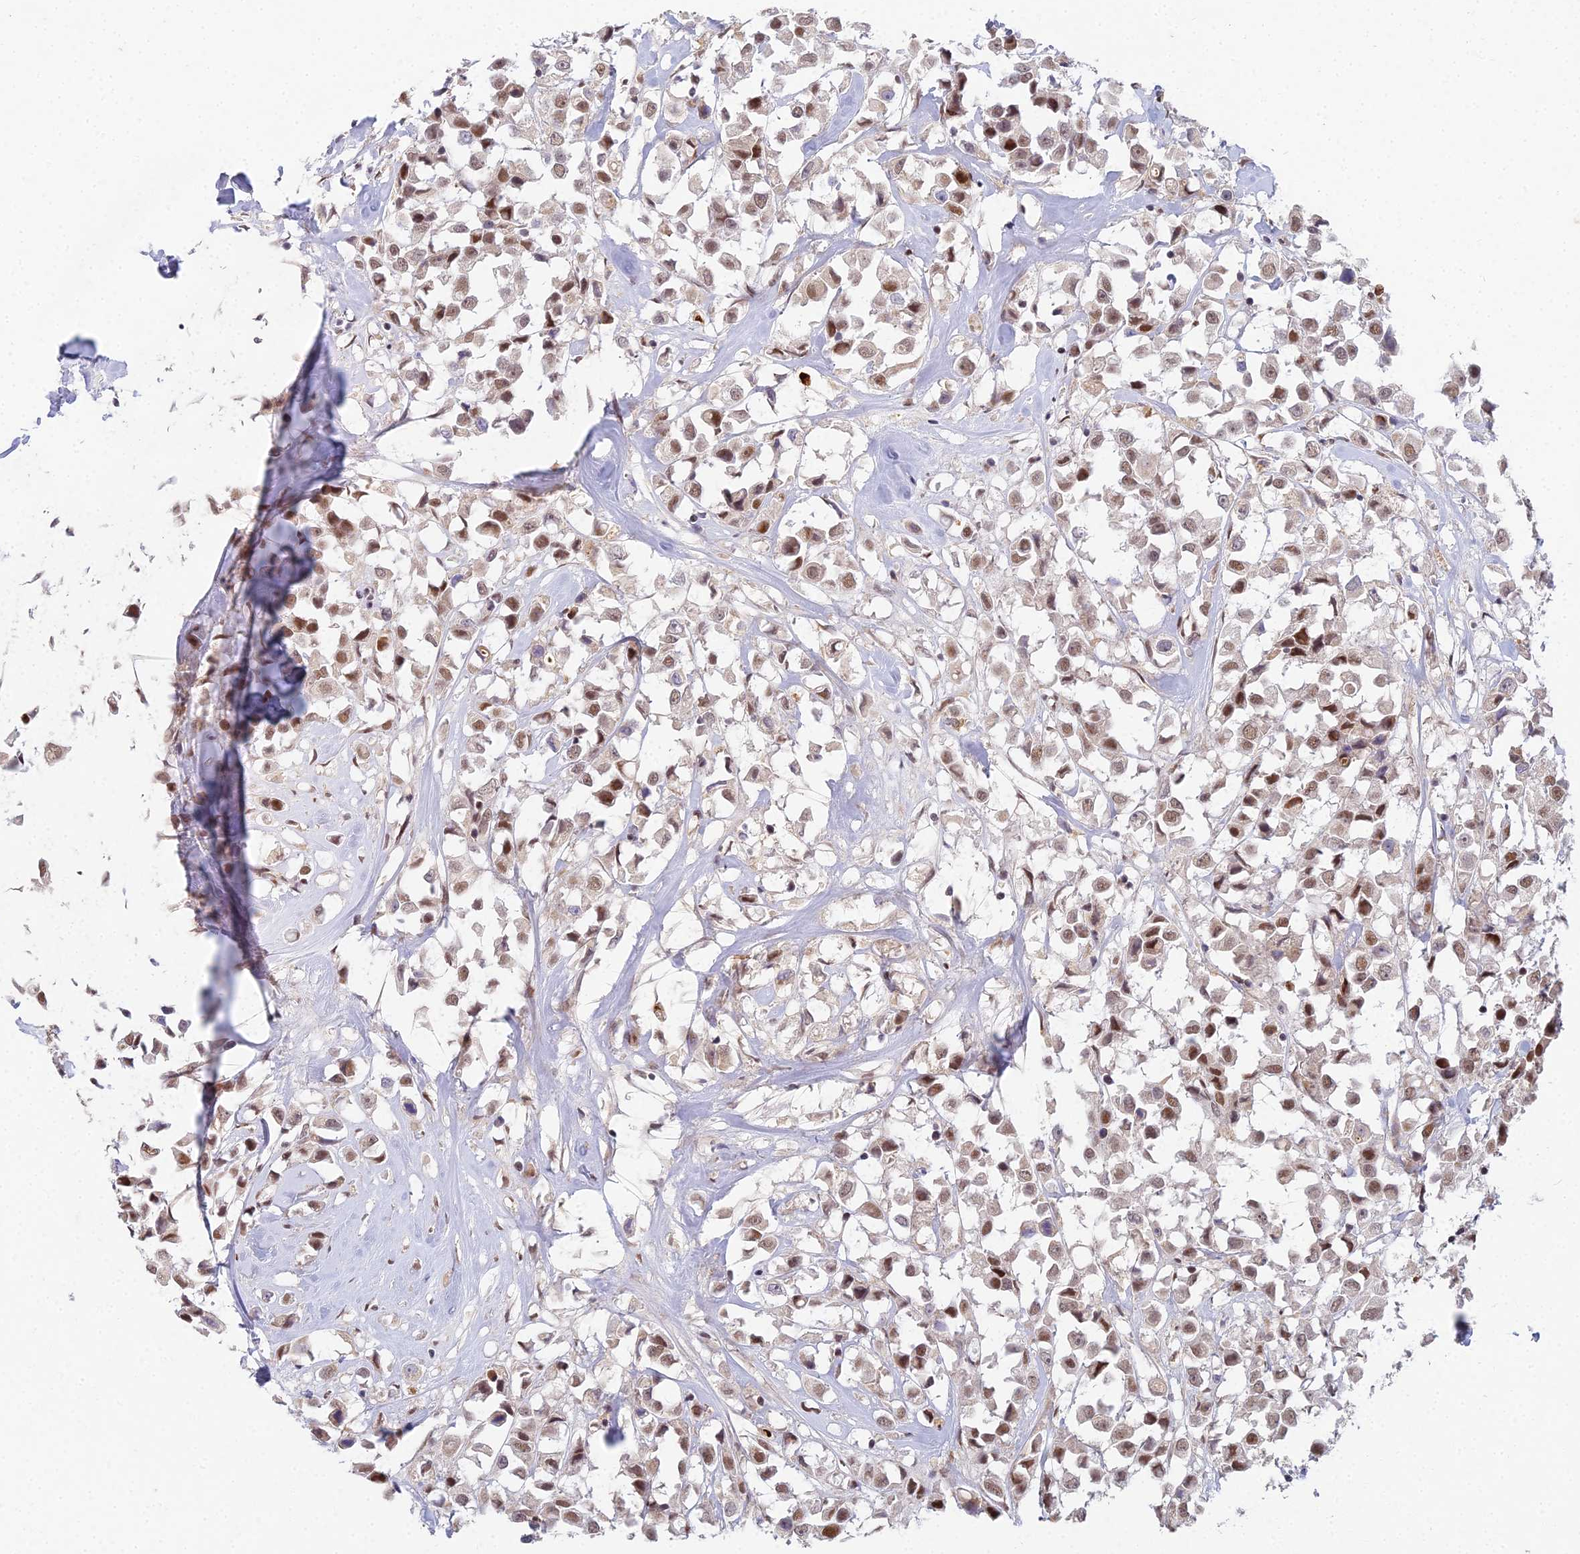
{"staining": {"intensity": "moderate", "quantity": ">75%", "location": "nuclear"}, "tissue": "breast cancer", "cell_type": "Tumor cells", "image_type": "cancer", "snomed": [{"axis": "morphology", "description": "Duct carcinoma"}, {"axis": "topography", "description": "Breast"}], "caption": "Intraductal carcinoma (breast) was stained to show a protein in brown. There is medium levels of moderate nuclear positivity in approximately >75% of tumor cells.", "gene": "ABHD17A", "patient": {"sex": "female", "age": 61}}